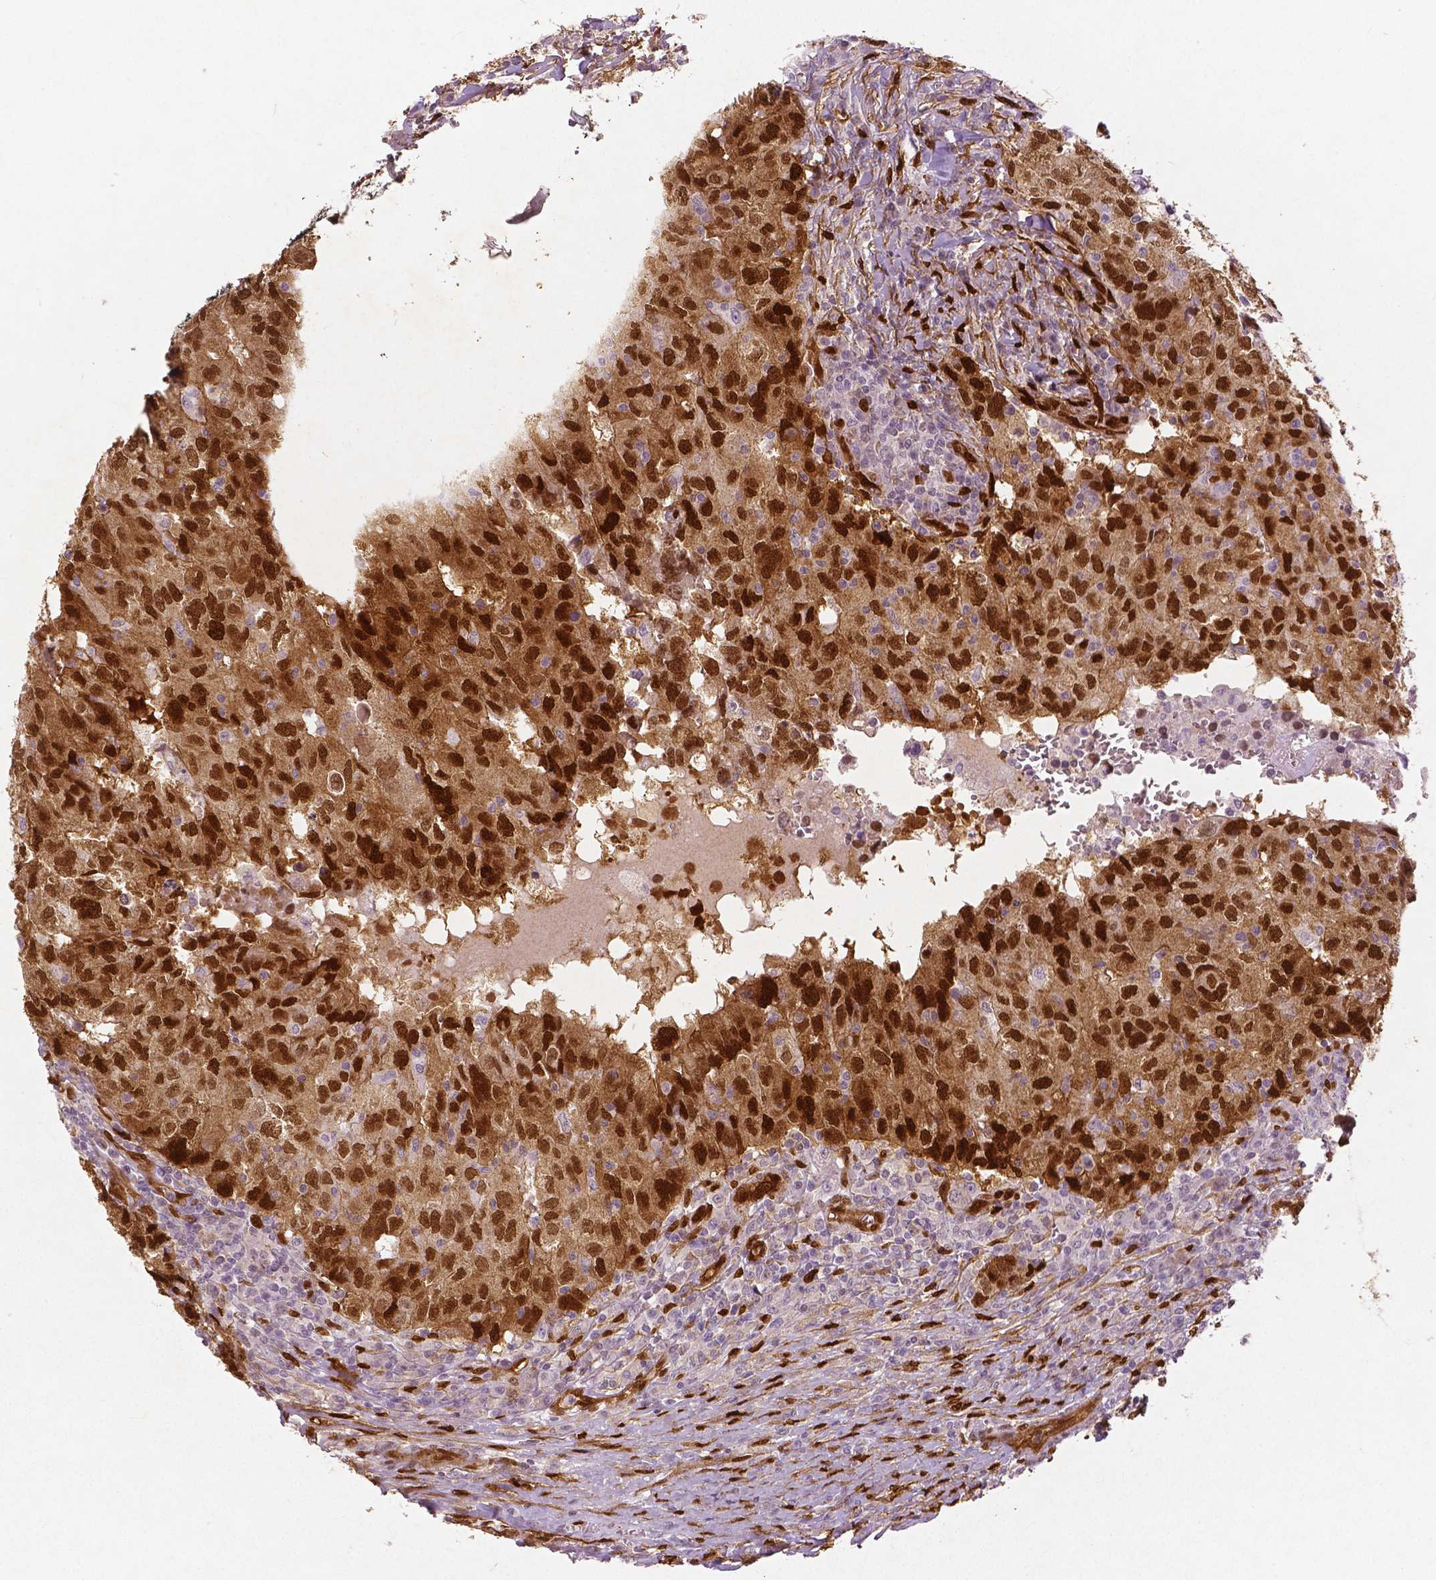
{"staining": {"intensity": "moderate", "quantity": ">75%", "location": "cytoplasmic/membranous,nuclear"}, "tissue": "breast cancer", "cell_type": "Tumor cells", "image_type": "cancer", "snomed": [{"axis": "morphology", "description": "Duct carcinoma"}, {"axis": "topography", "description": "Breast"}], "caption": "Approximately >75% of tumor cells in human invasive ductal carcinoma (breast) show moderate cytoplasmic/membranous and nuclear protein positivity as visualized by brown immunohistochemical staining.", "gene": "WWTR1", "patient": {"sex": "female", "age": 30}}